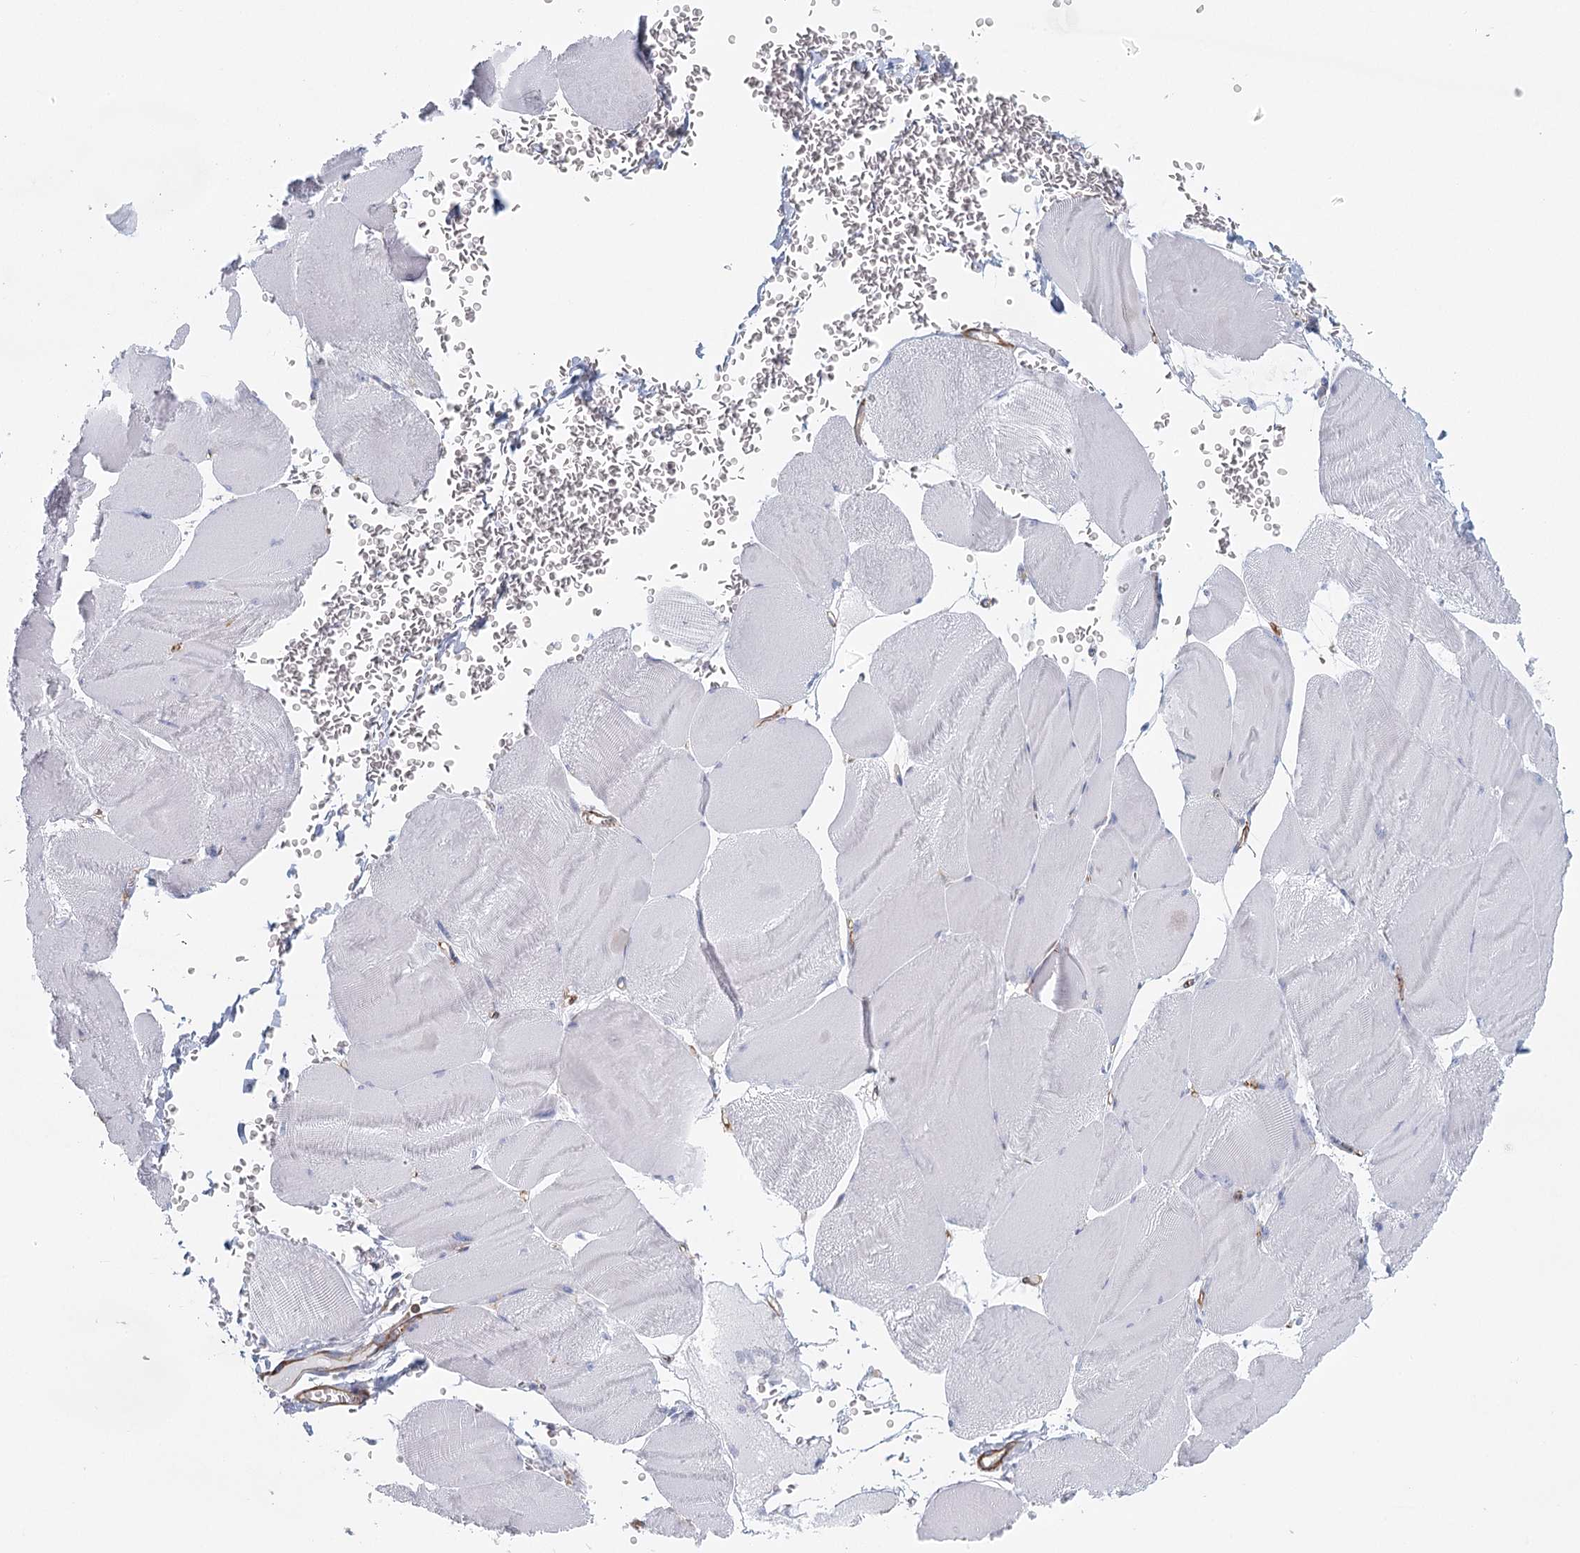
{"staining": {"intensity": "negative", "quantity": "none", "location": "none"}, "tissue": "skeletal muscle", "cell_type": "Myocytes", "image_type": "normal", "snomed": [{"axis": "morphology", "description": "Normal tissue, NOS"}, {"axis": "morphology", "description": "Basal cell carcinoma"}, {"axis": "topography", "description": "Skeletal muscle"}], "caption": "Immunohistochemical staining of benign human skeletal muscle reveals no significant staining in myocytes.", "gene": "IFT46", "patient": {"sex": "female", "age": 64}}